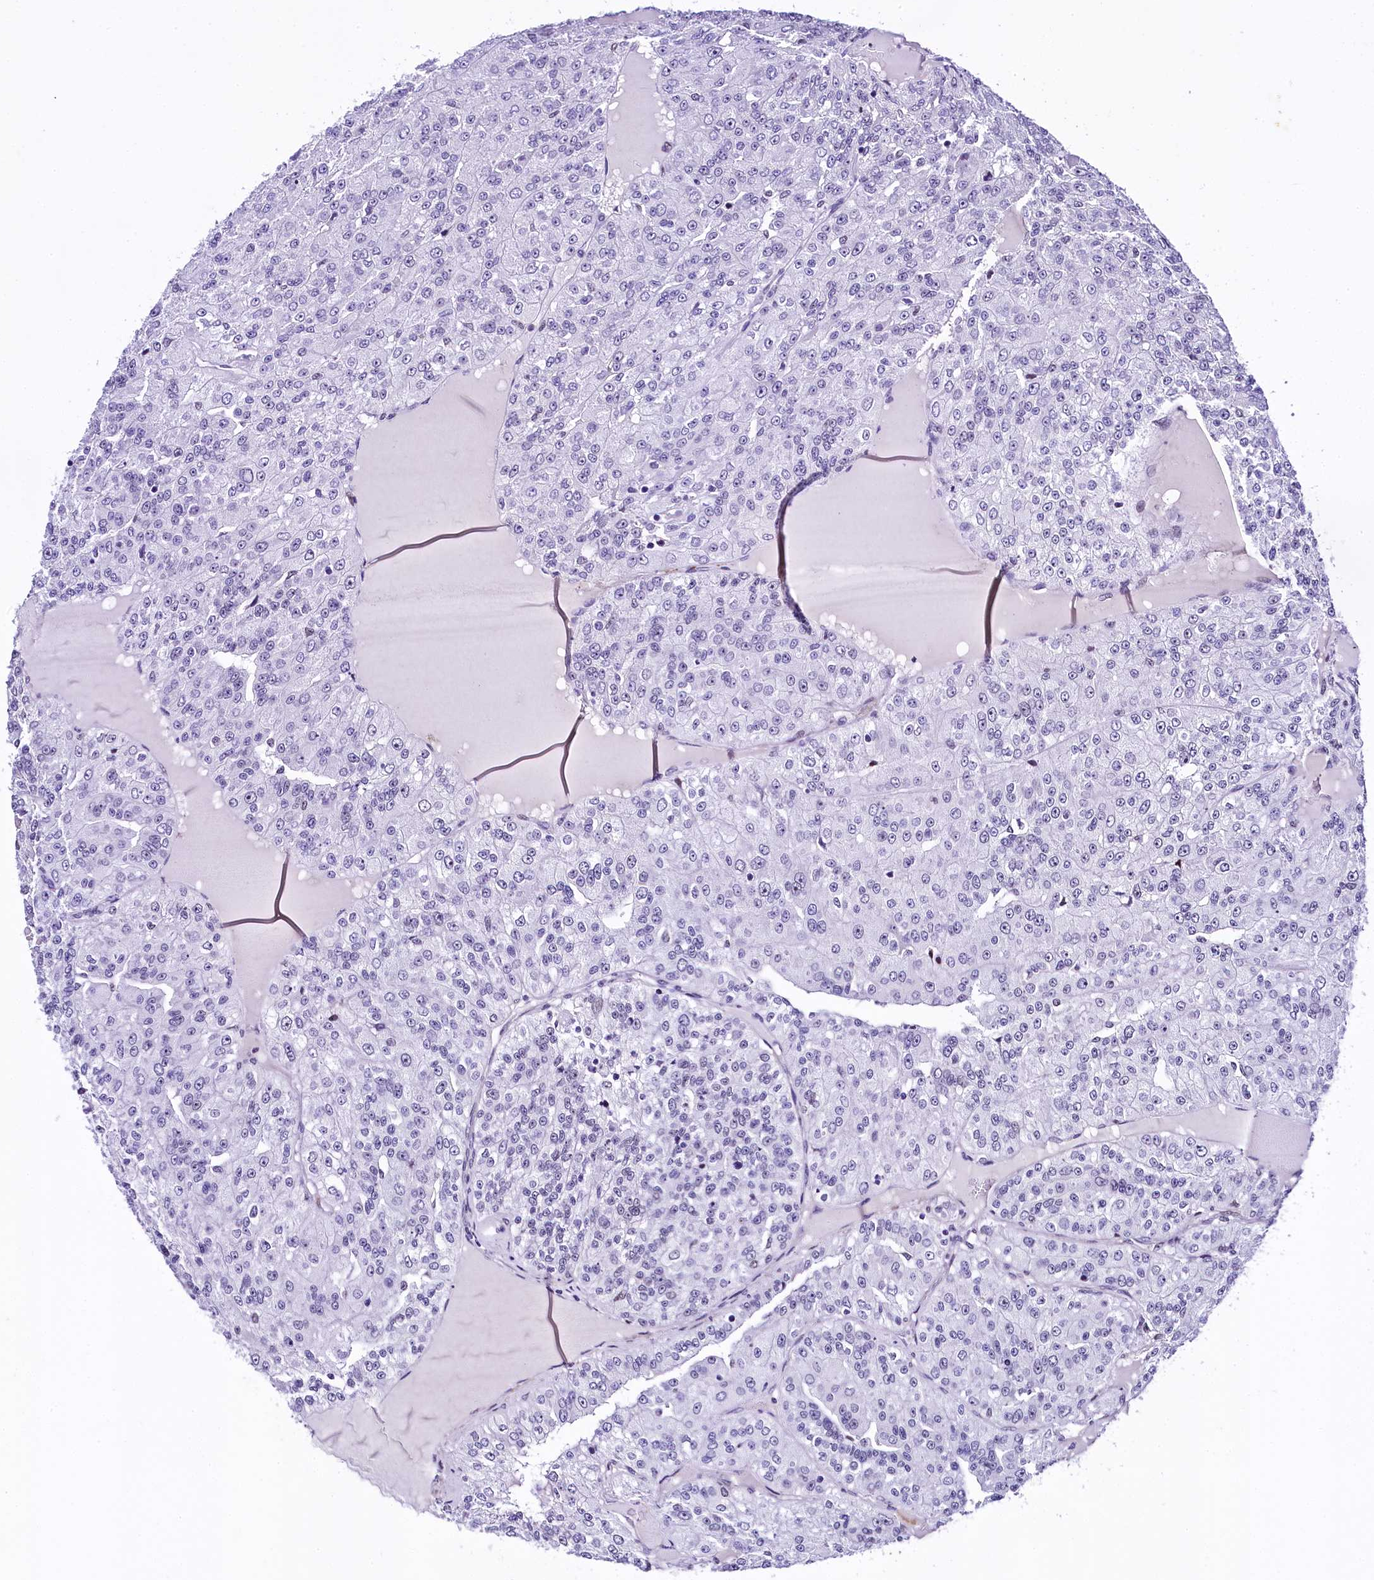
{"staining": {"intensity": "negative", "quantity": "none", "location": "none"}, "tissue": "renal cancer", "cell_type": "Tumor cells", "image_type": "cancer", "snomed": [{"axis": "morphology", "description": "Adenocarcinoma, NOS"}, {"axis": "topography", "description": "Kidney"}], "caption": "Histopathology image shows no significant protein expression in tumor cells of adenocarcinoma (renal).", "gene": "SAMD10", "patient": {"sex": "female", "age": 63}}